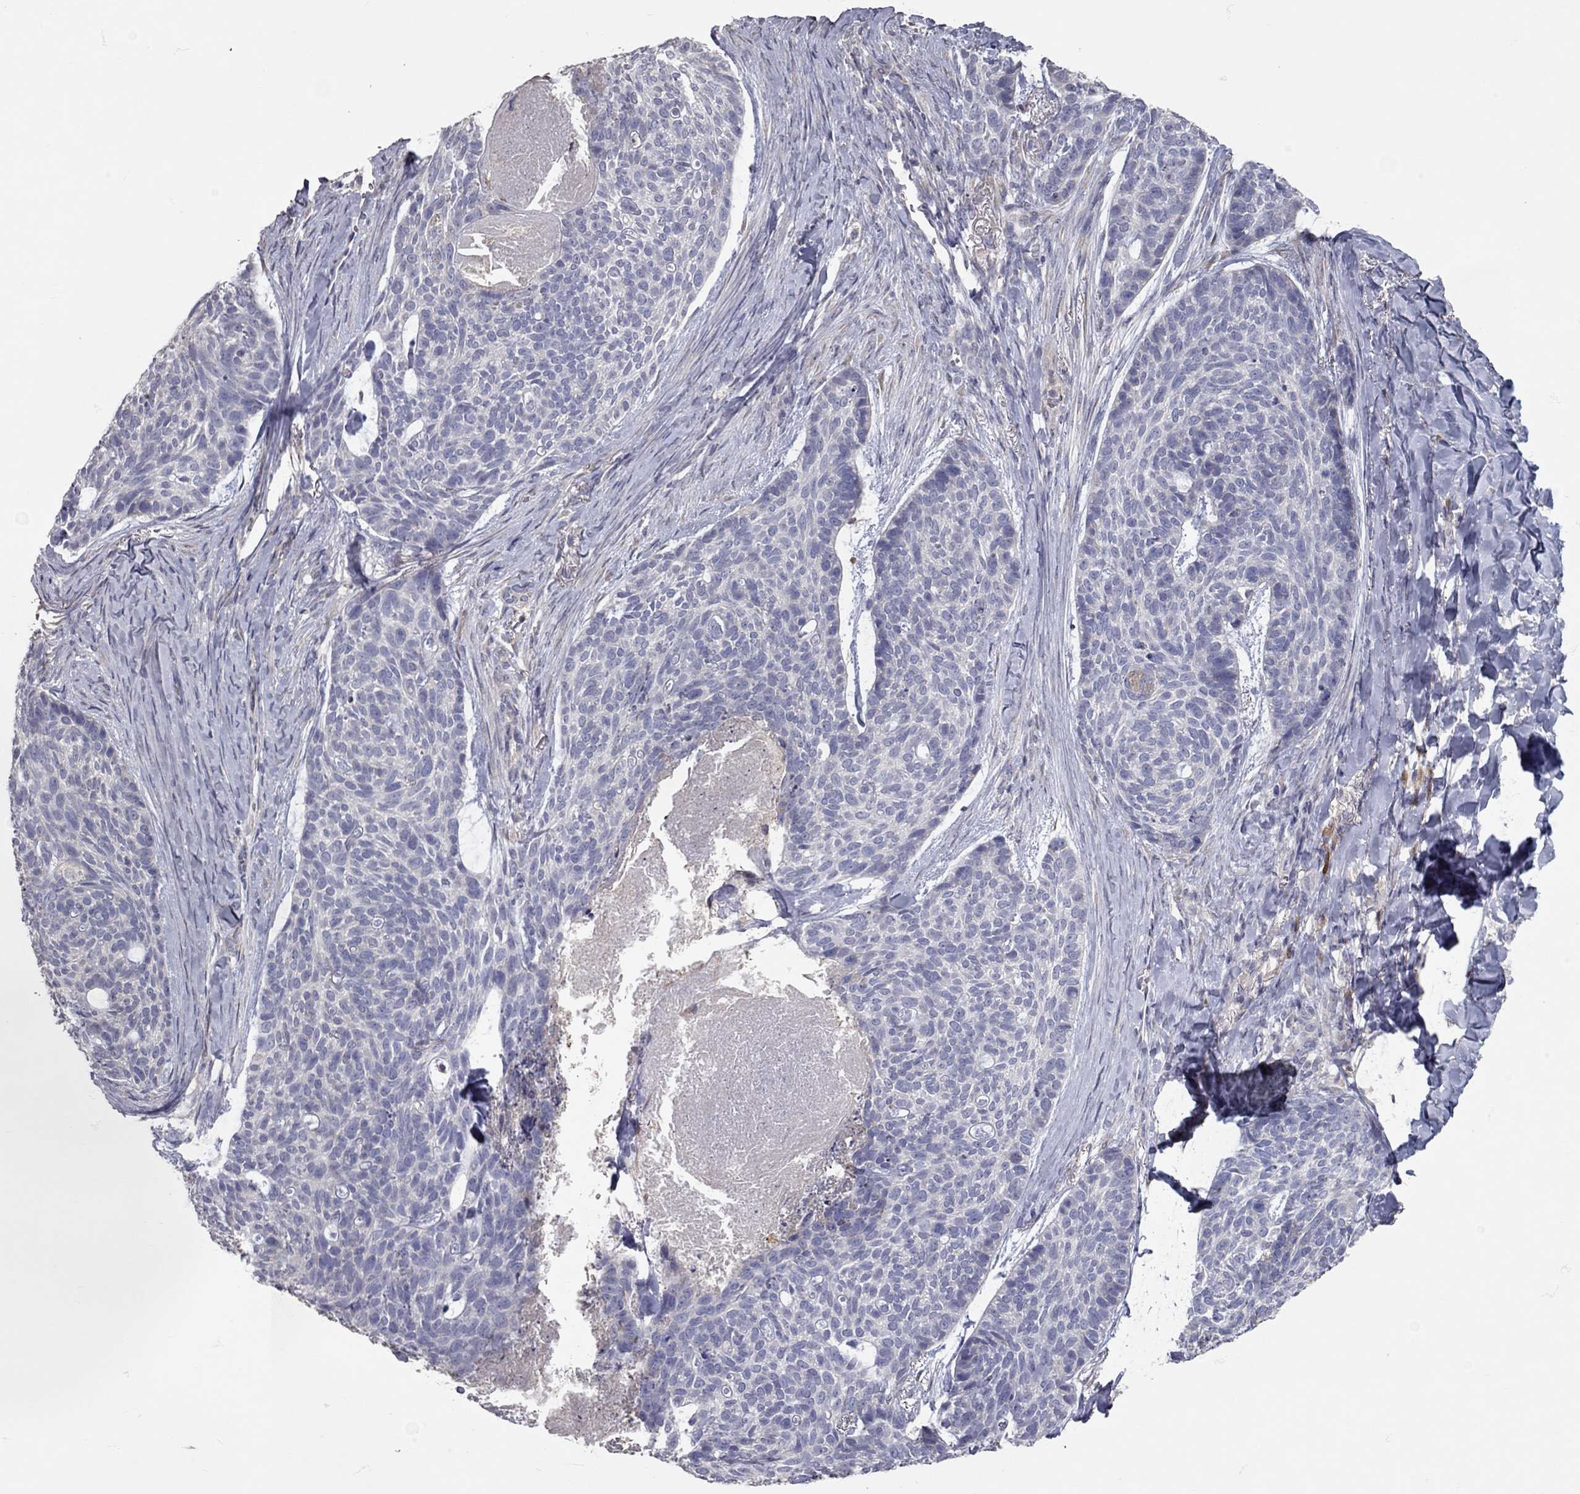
{"staining": {"intensity": "negative", "quantity": "none", "location": "none"}, "tissue": "skin cancer", "cell_type": "Tumor cells", "image_type": "cancer", "snomed": [{"axis": "morphology", "description": "Basal cell carcinoma"}, {"axis": "topography", "description": "Skin"}], "caption": "Immunohistochemical staining of skin cancer reveals no significant positivity in tumor cells. (Brightfield microscopy of DAB (3,3'-diaminobenzidine) IHC at high magnification).", "gene": "XAGE2", "patient": {"sex": "female", "age": 69}}